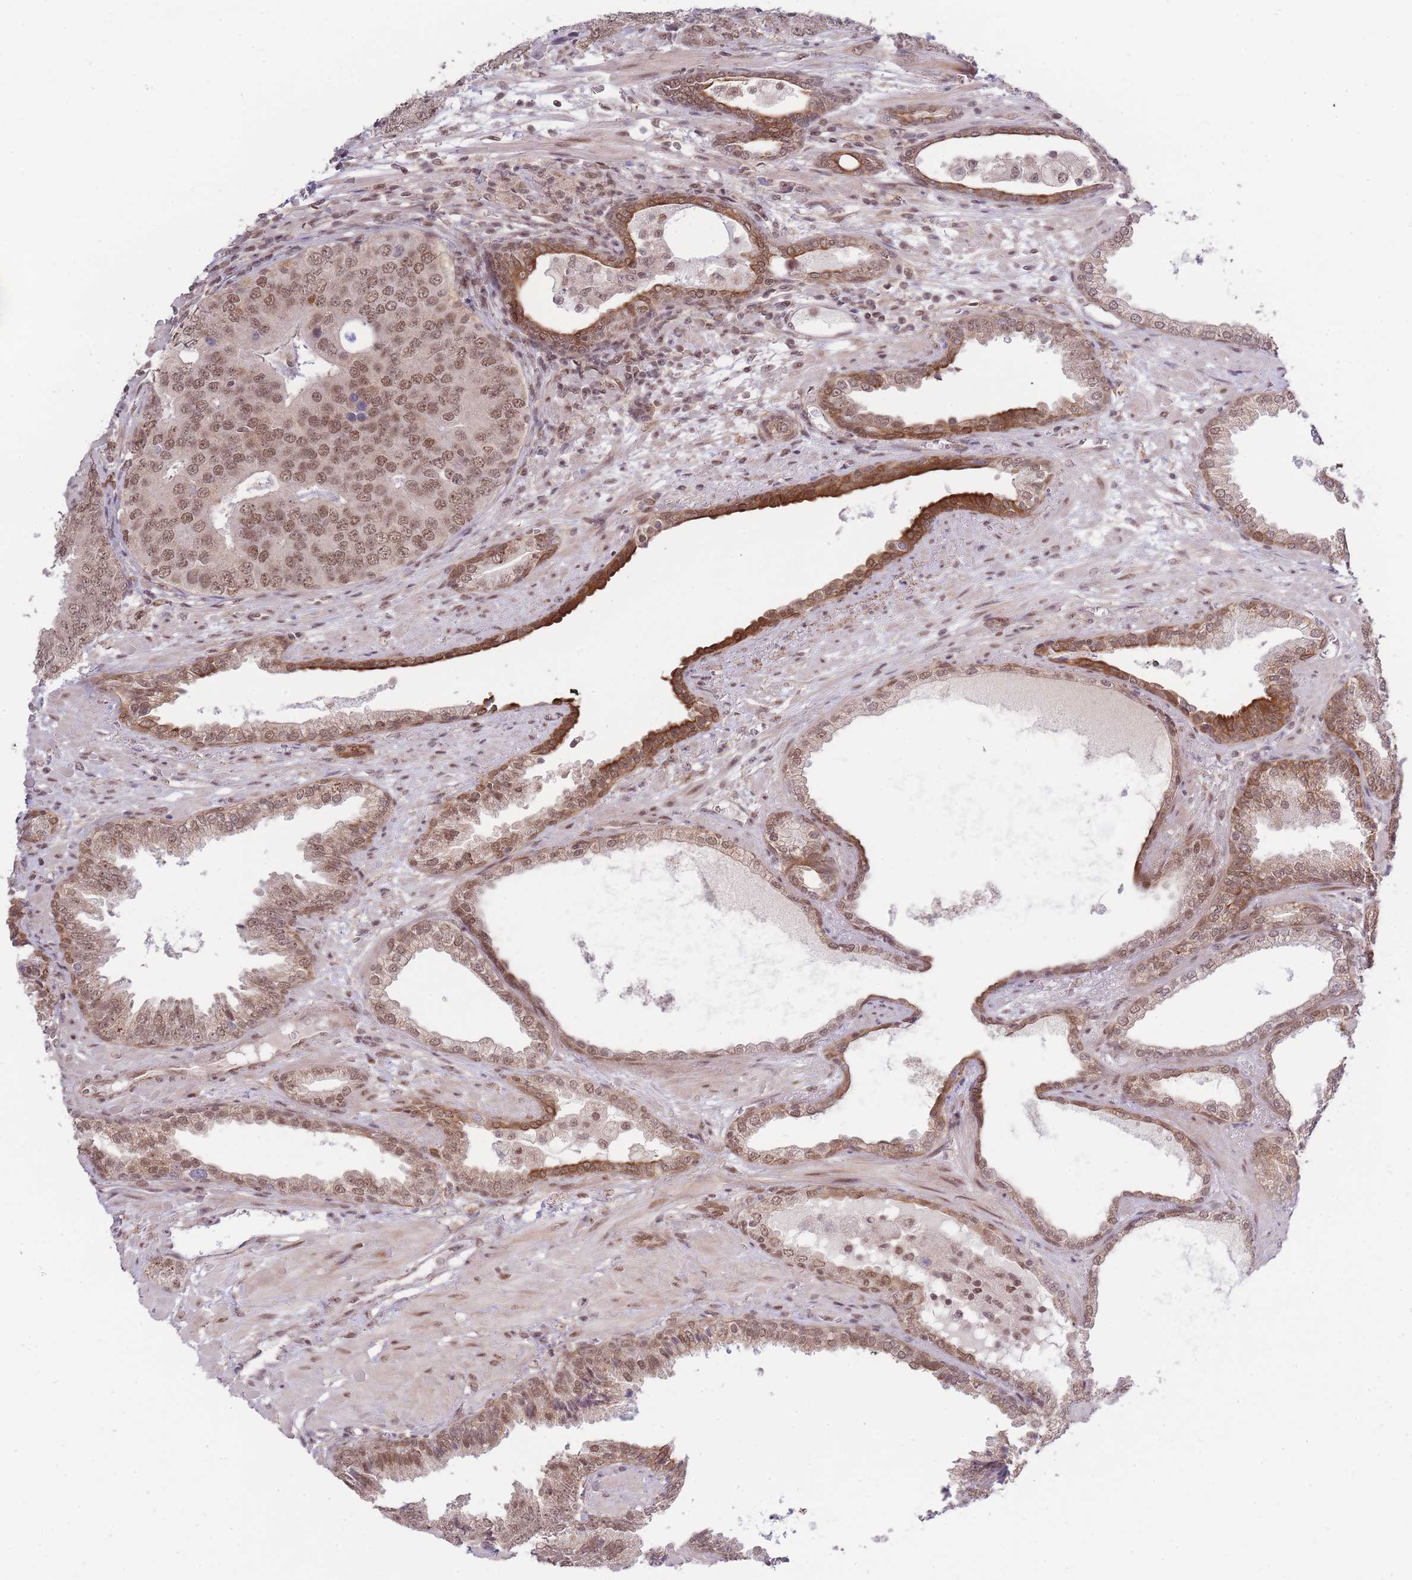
{"staining": {"intensity": "moderate", "quantity": ">75%", "location": "nuclear"}, "tissue": "prostate cancer", "cell_type": "Tumor cells", "image_type": "cancer", "snomed": [{"axis": "morphology", "description": "Adenocarcinoma, High grade"}, {"axis": "topography", "description": "Prostate"}], "caption": "Brown immunohistochemical staining in prostate cancer (high-grade adenocarcinoma) reveals moderate nuclear staining in about >75% of tumor cells.", "gene": "CARD8", "patient": {"sex": "male", "age": 71}}